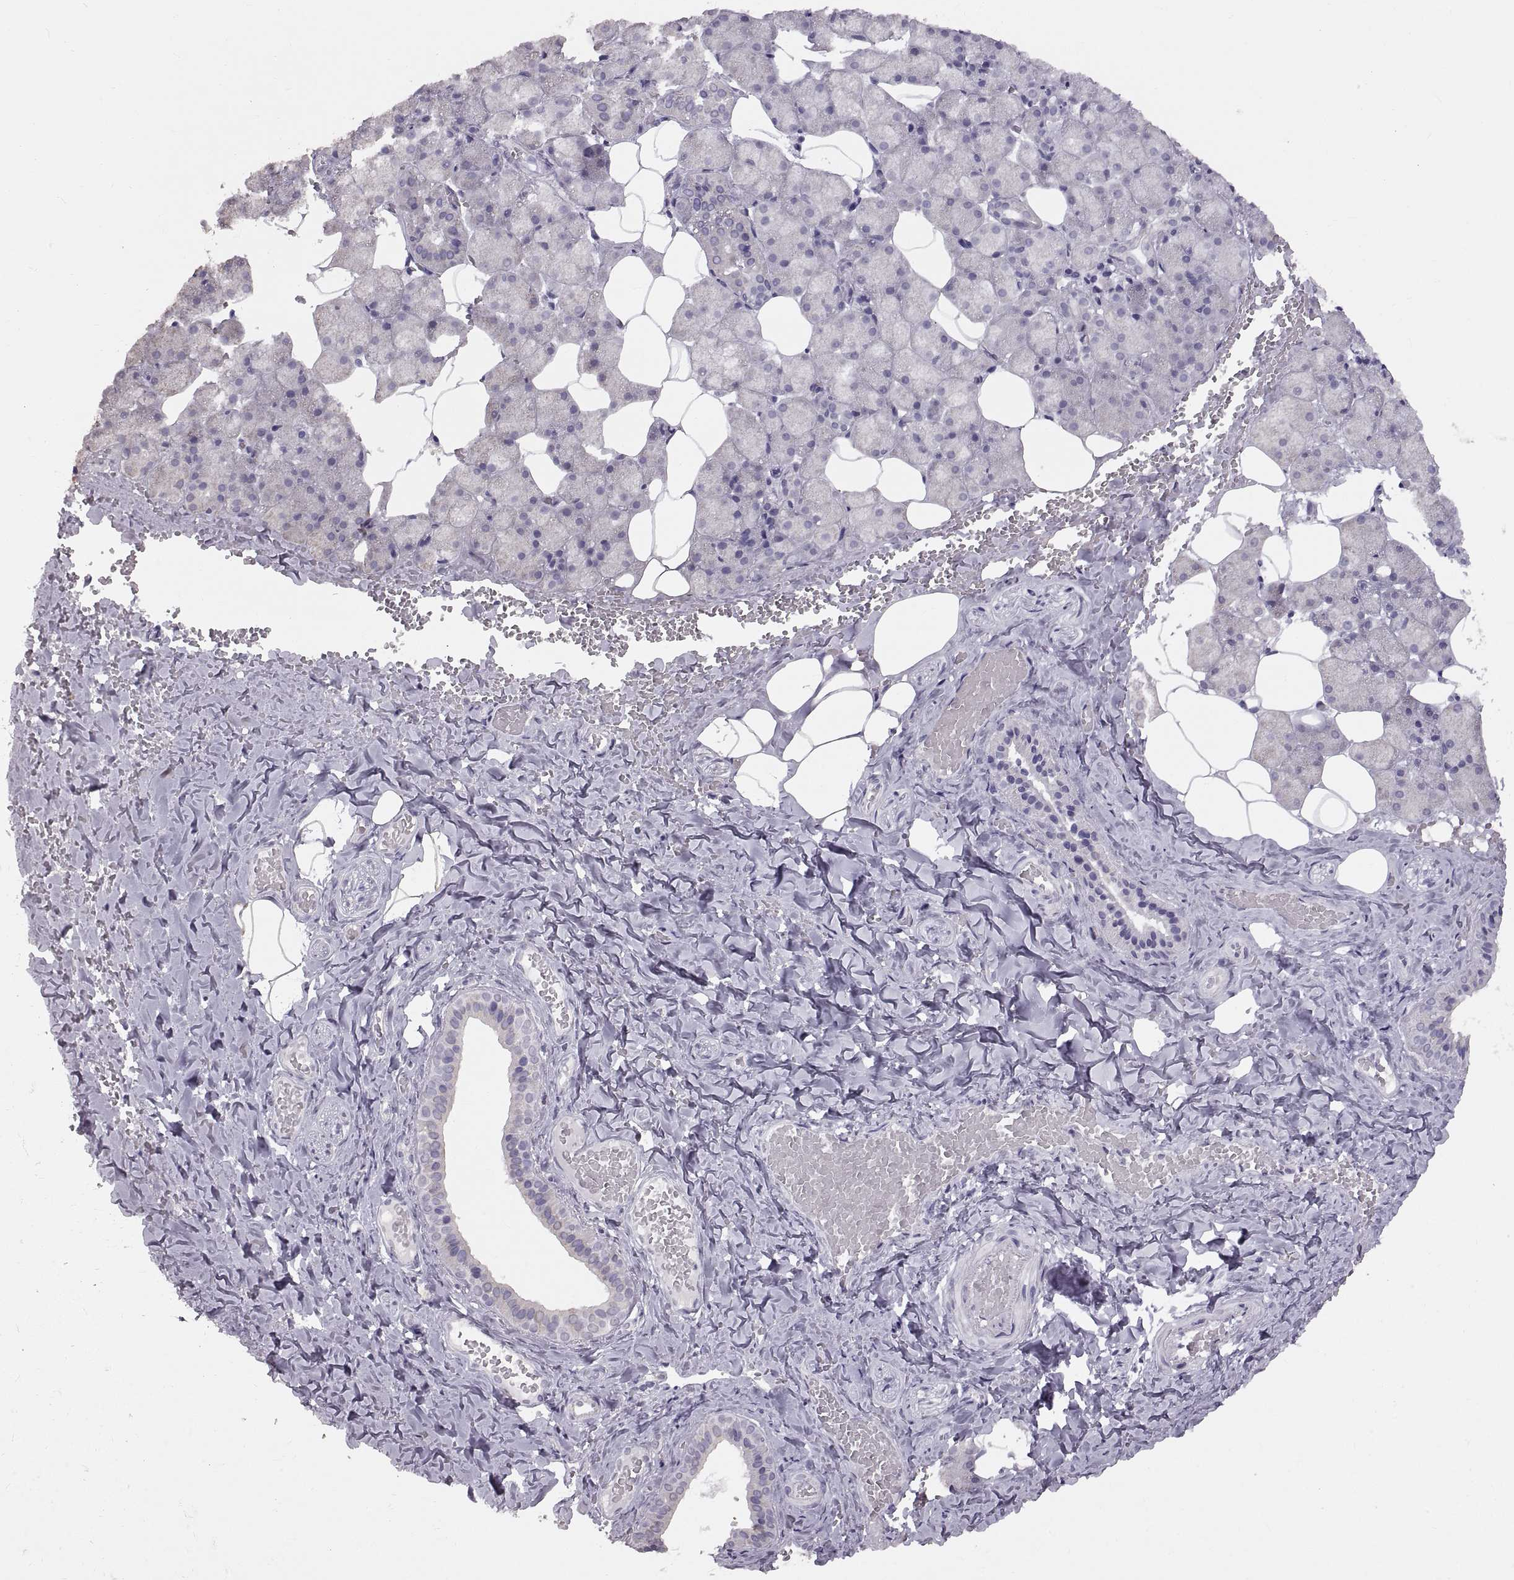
{"staining": {"intensity": "negative", "quantity": "none", "location": "none"}, "tissue": "salivary gland", "cell_type": "Glandular cells", "image_type": "normal", "snomed": [{"axis": "morphology", "description": "Normal tissue, NOS"}, {"axis": "topography", "description": "Salivary gland"}], "caption": "Immunohistochemistry micrograph of unremarkable salivary gland: salivary gland stained with DAB displays no significant protein staining in glandular cells. (DAB (3,3'-diaminobenzidine) IHC visualized using brightfield microscopy, high magnification).", "gene": "WBP2NL", "patient": {"sex": "male", "age": 38}}